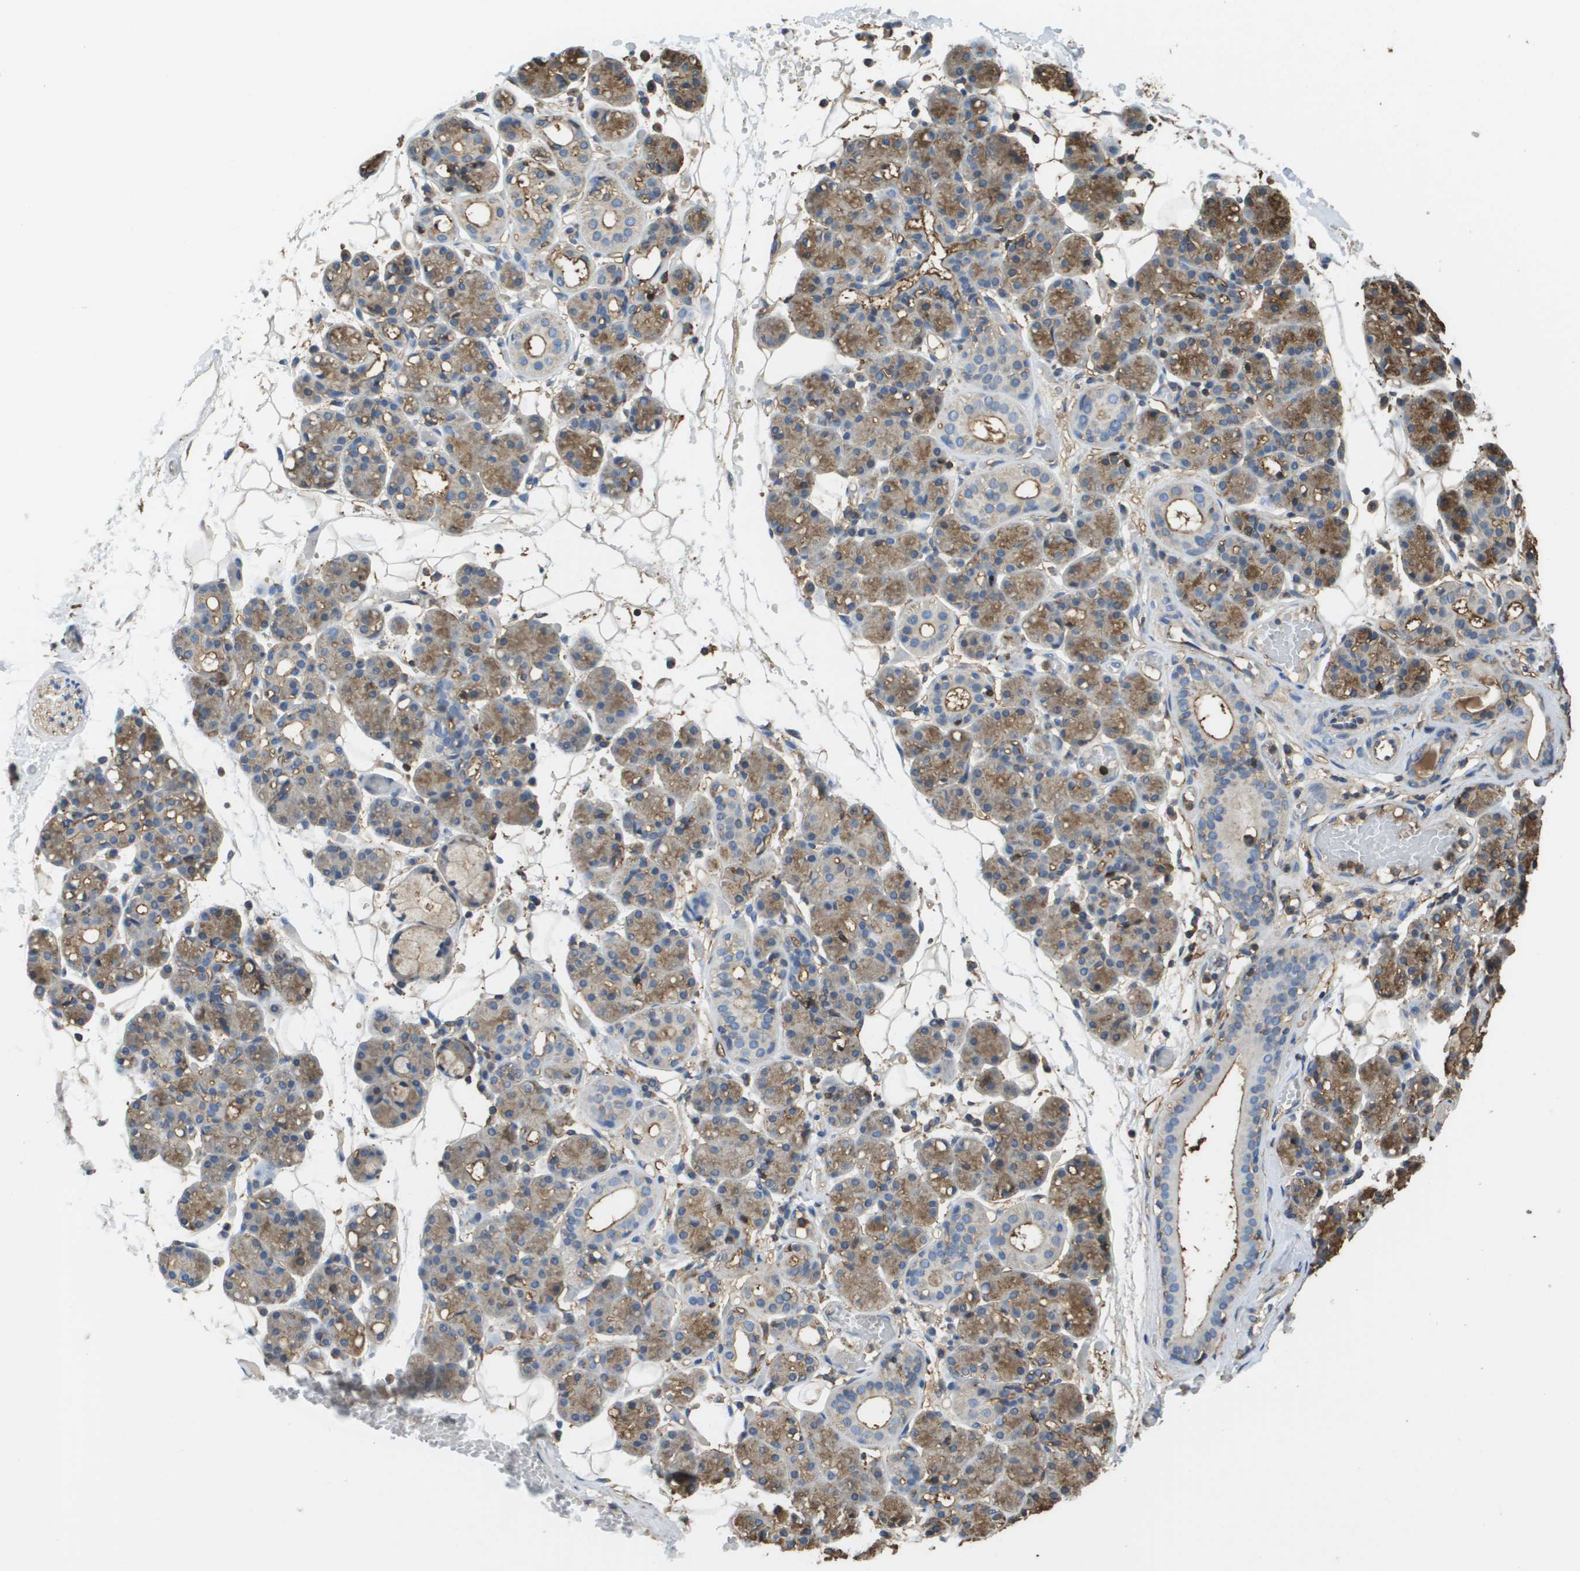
{"staining": {"intensity": "moderate", "quantity": "25%-75%", "location": "cytoplasmic/membranous"}, "tissue": "salivary gland", "cell_type": "Glandular cells", "image_type": "normal", "snomed": [{"axis": "morphology", "description": "Normal tissue, NOS"}, {"axis": "topography", "description": "Salivary gland"}], "caption": "Glandular cells exhibit medium levels of moderate cytoplasmic/membranous positivity in about 25%-75% of cells in benign human salivary gland.", "gene": "PASK", "patient": {"sex": "male", "age": 63}}